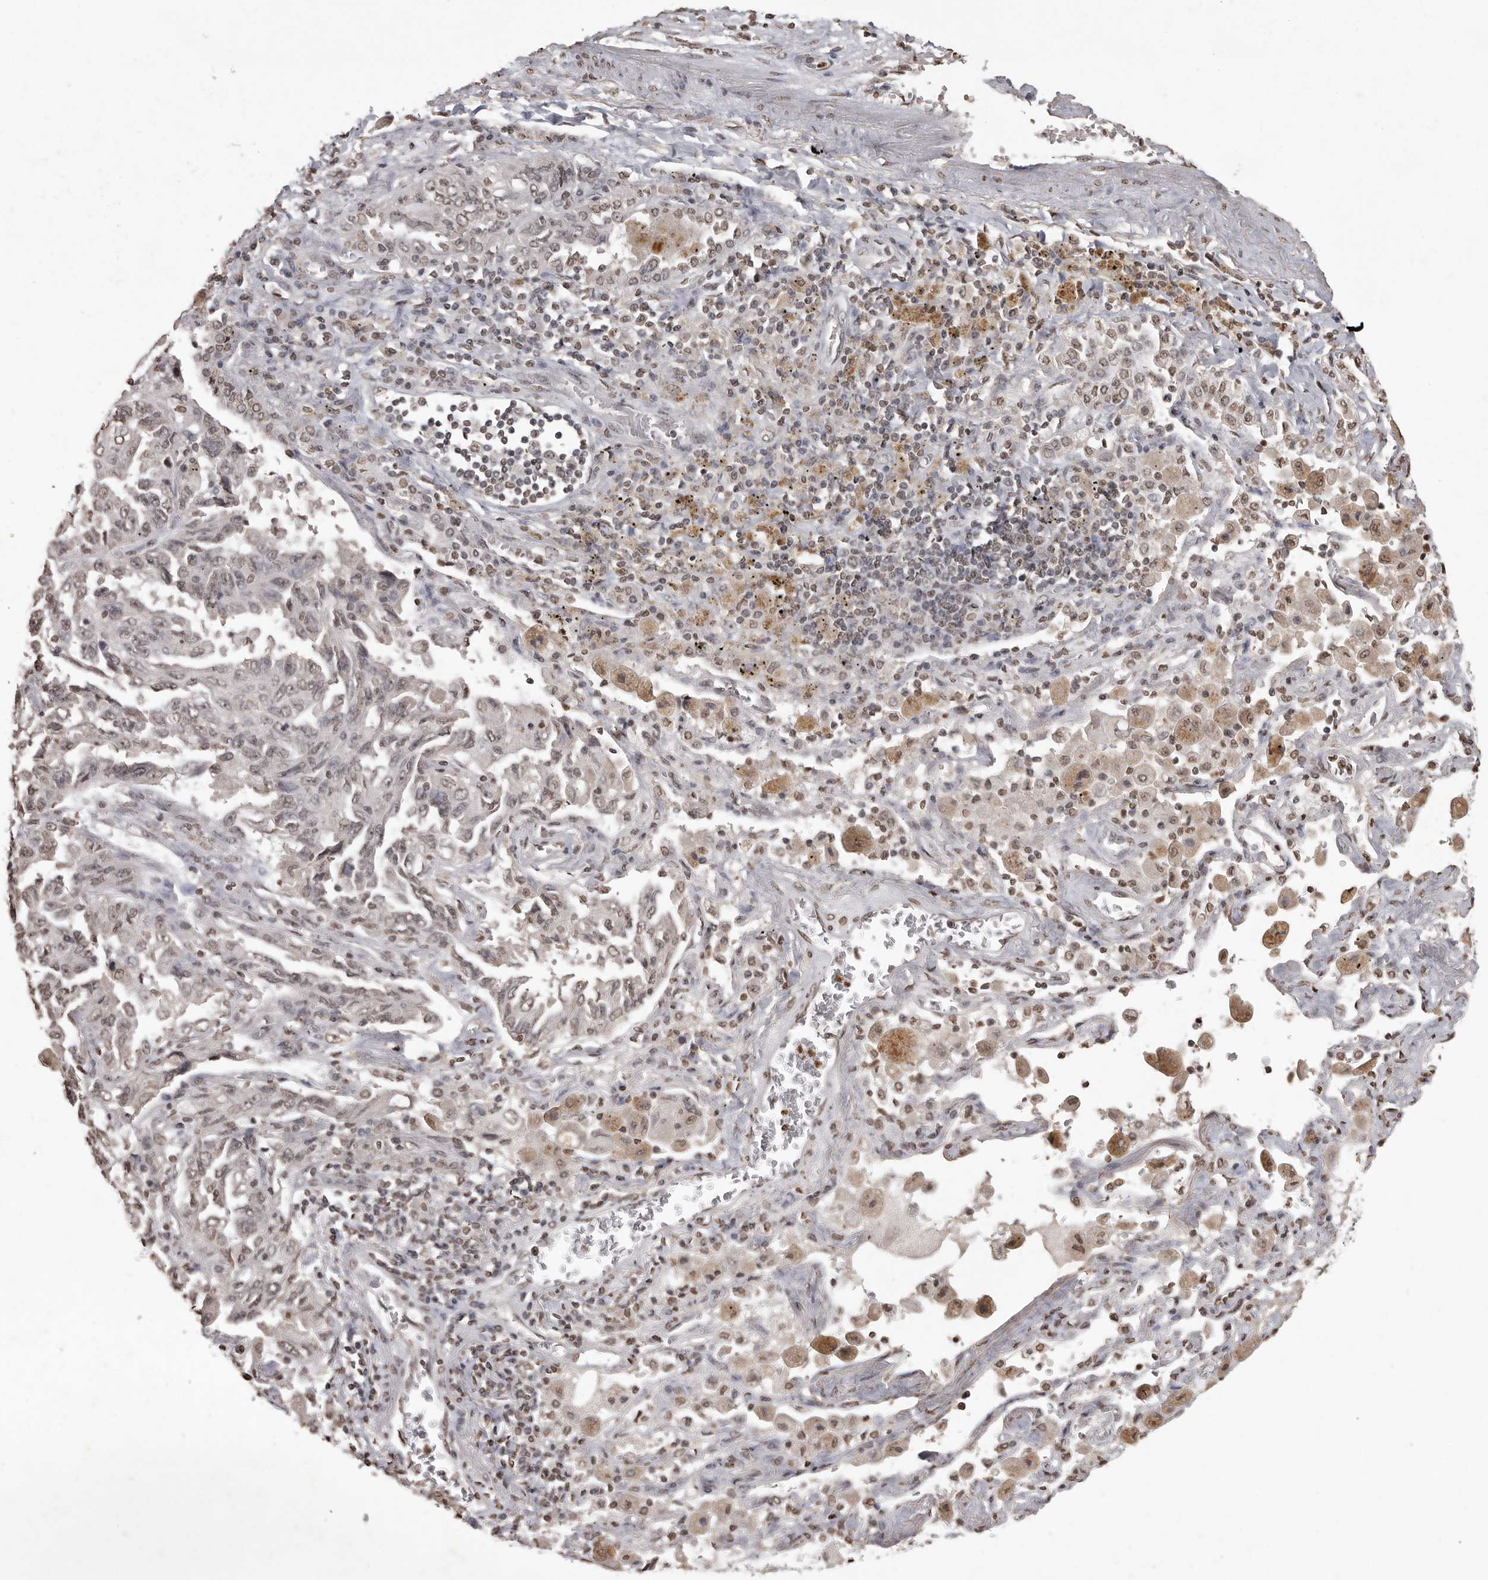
{"staining": {"intensity": "weak", "quantity": "25%-75%", "location": "nuclear"}, "tissue": "lung cancer", "cell_type": "Tumor cells", "image_type": "cancer", "snomed": [{"axis": "morphology", "description": "Adenocarcinoma, NOS"}, {"axis": "topography", "description": "Lung"}], "caption": "Weak nuclear expression for a protein is identified in approximately 25%-75% of tumor cells of lung cancer using immunohistochemistry (IHC).", "gene": "WDR45", "patient": {"sex": "female", "age": 51}}